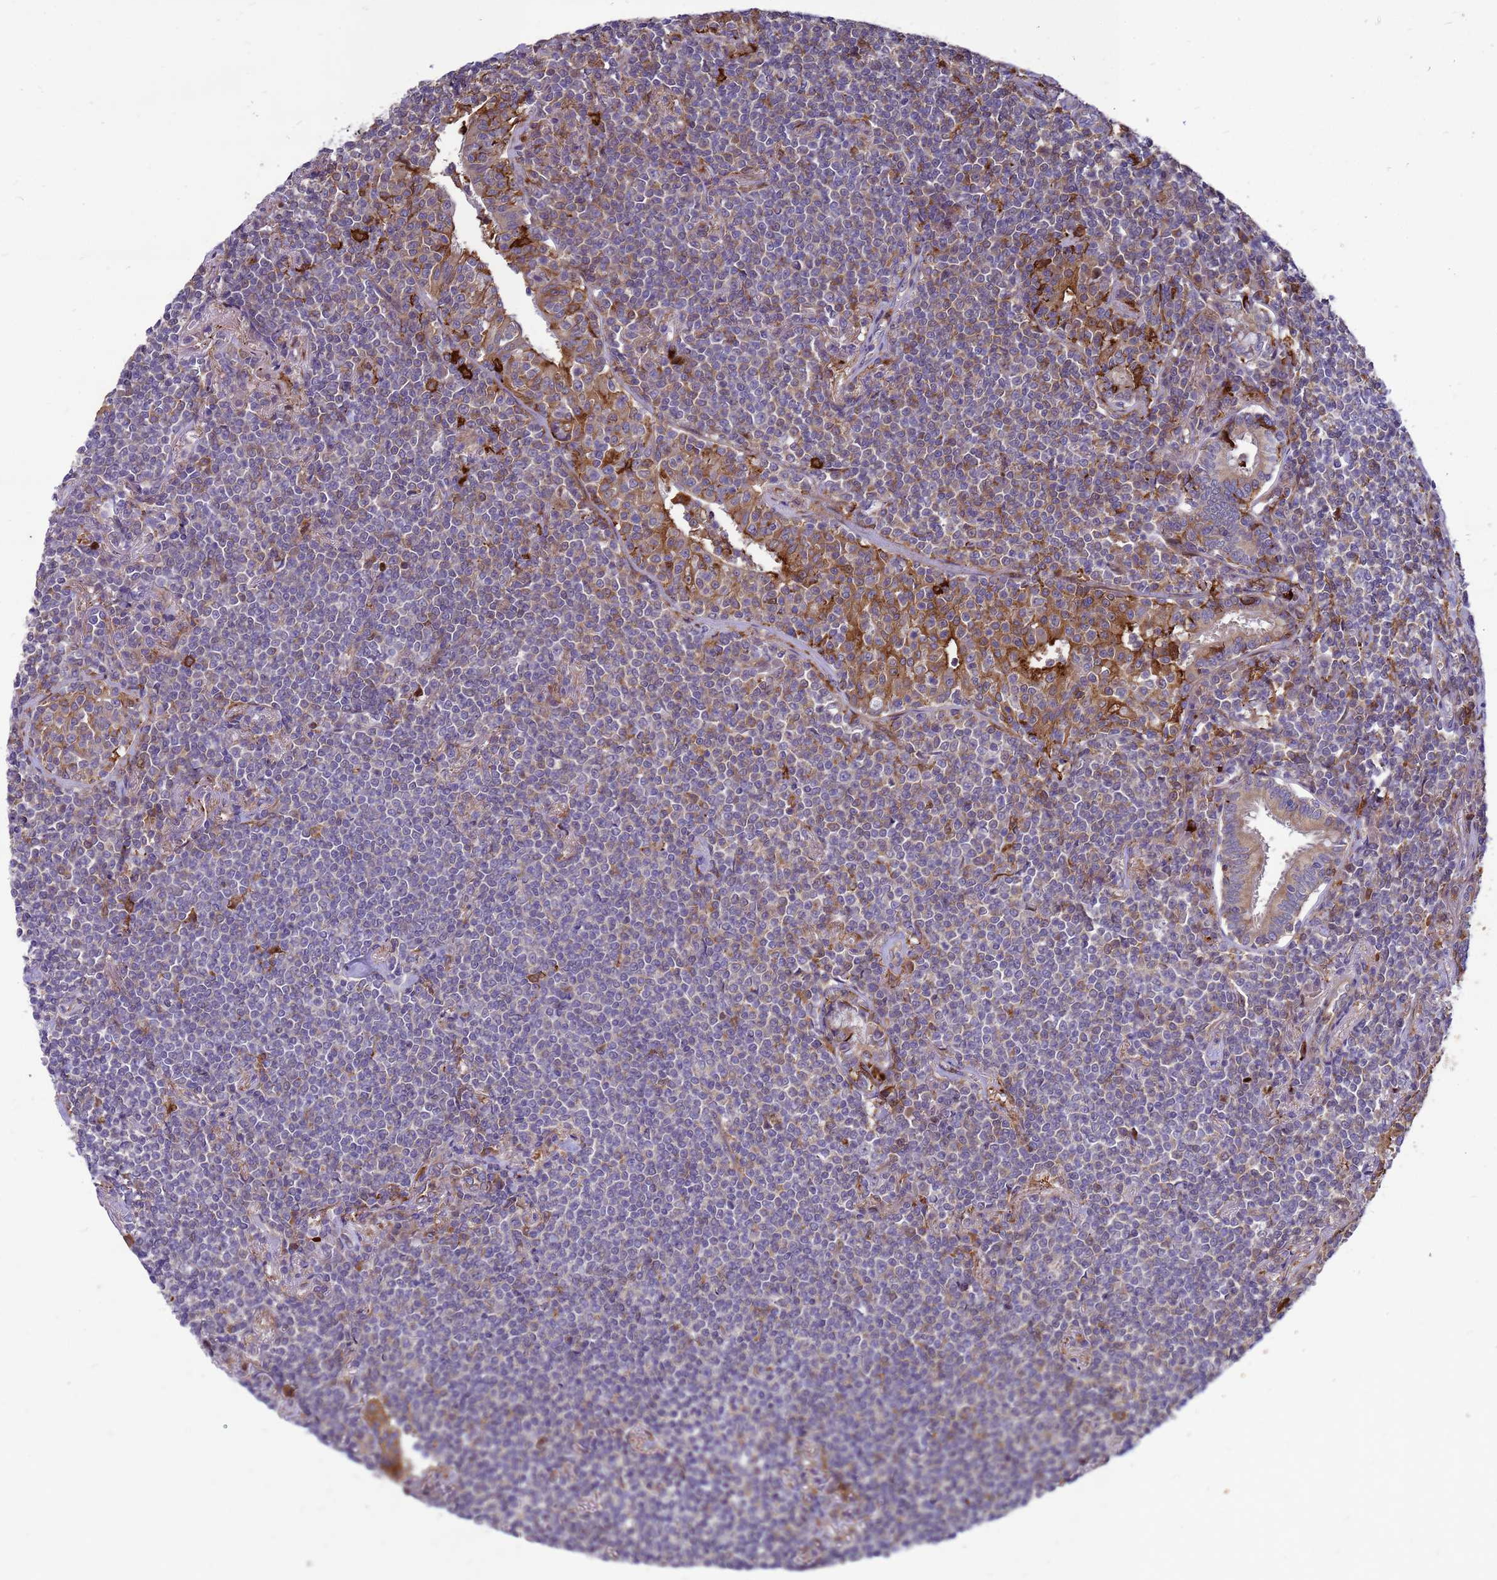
{"staining": {"intensity": "negative", "quantity": "none", "location": "none"}, "tissue": "lymphoma", "cell_type": "Tumor cells", "image_type": "cancer", "snomed": [{"axis": "morphology", "description": "Malignant lymphoma, non-Hodgkin's type, Low grade"}, {"axis": "topography", "description": "Lung"}], "caption": "A high-resolution histopathology image shows immunohistochemistry staining of malignant lymphoma, non-Hodgkin's type (low-grade), which reveals no significant positivity in tumor cells.", "gene": "RNF215", "patient": {"sex": "female", "age": 71}}